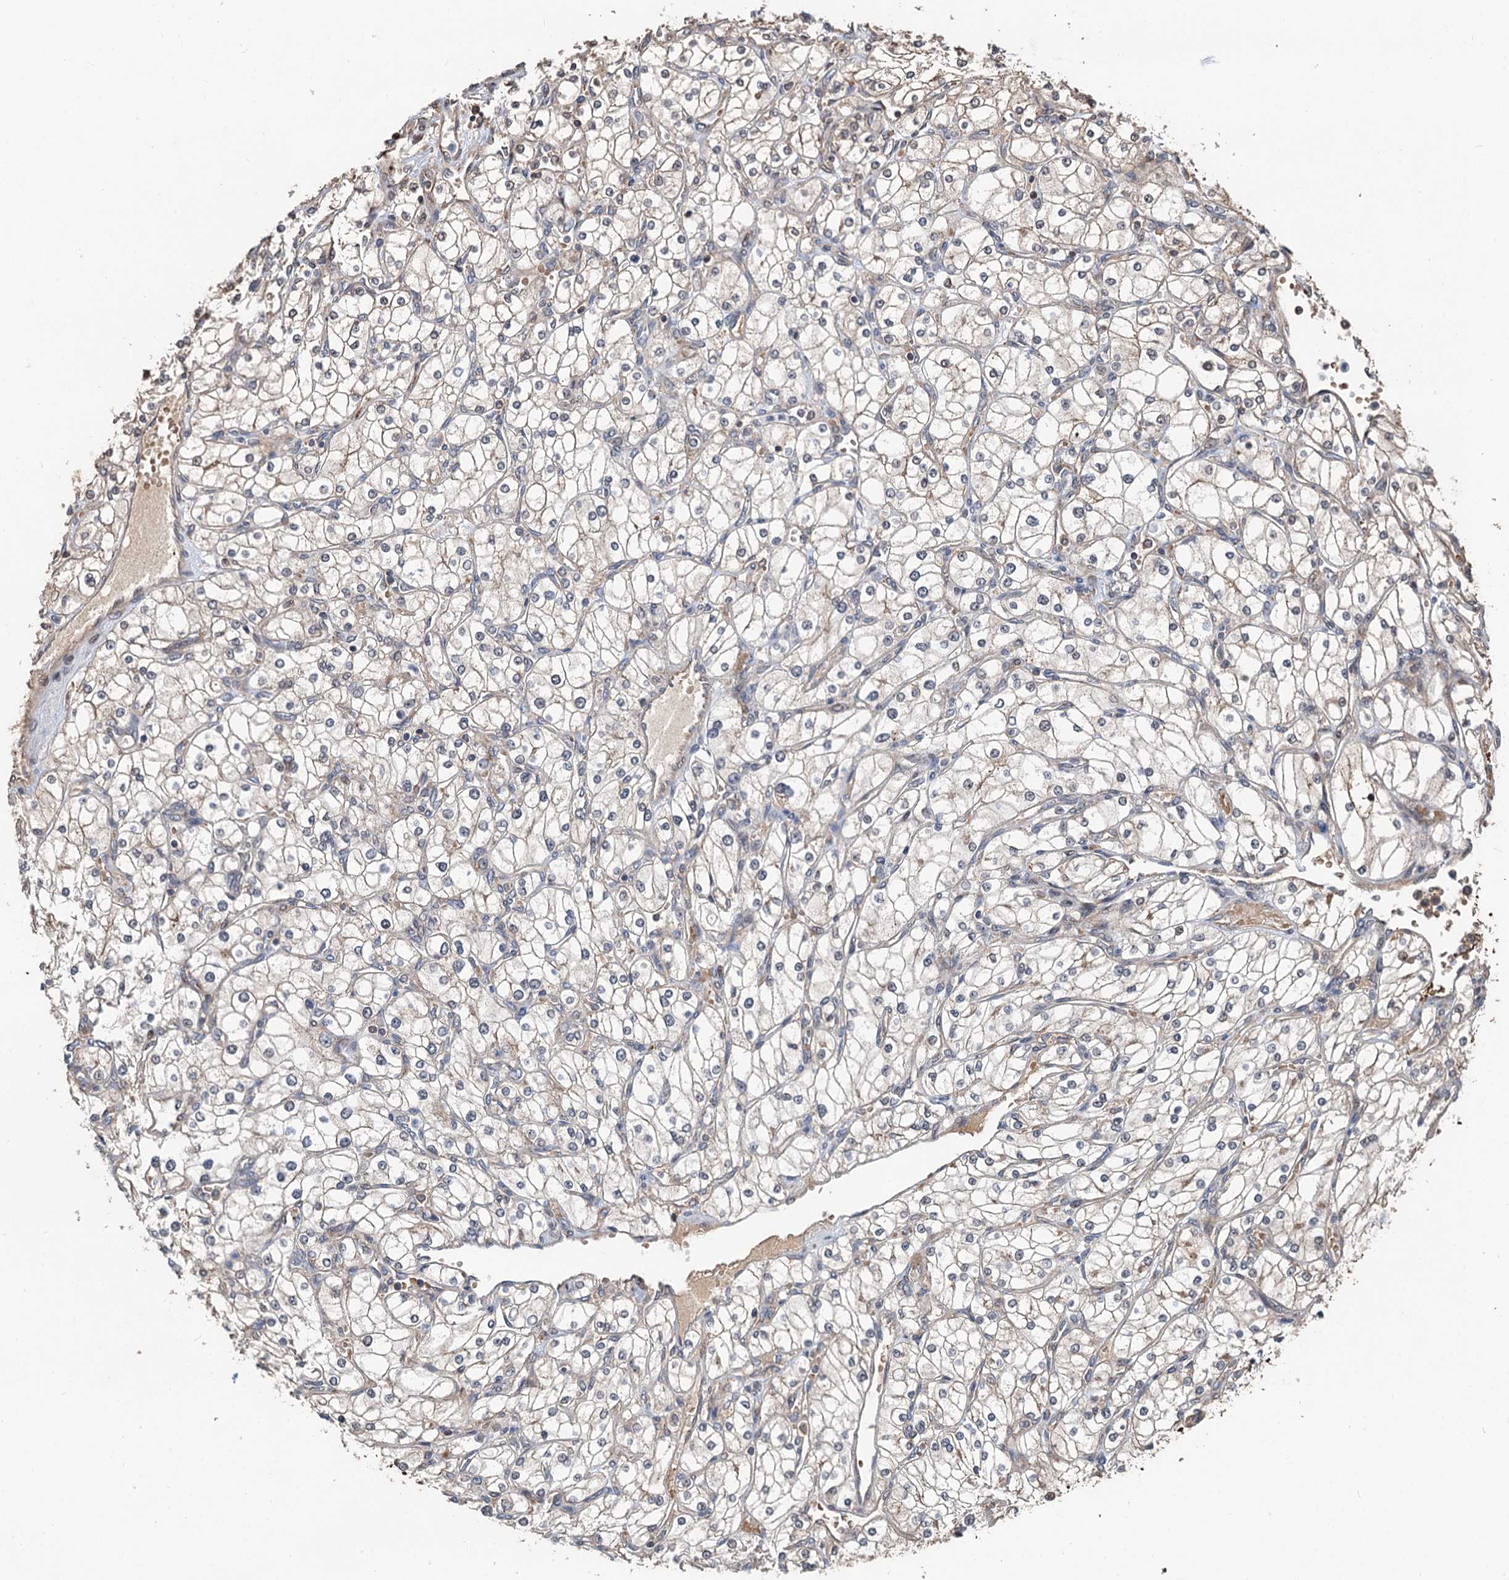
{"staining": {"intensity": "negative", "quantity": "none", "location": "none"}, "tissue": "renal cancer", "cell_type": "Tumor cells", "image_type": "cancer", "snomed": [{"axis": "morphology", "description": "Adenocarcinoma, NOS"}, {"axis": "topography", "description": "Kidney"}], "caption": "The immunohistochemistry photomicrograph has no significant expression in tumor cells of renal cancer tissue.", "gene": "DEXI", "patient": {"sex": "male", "age": 80}}